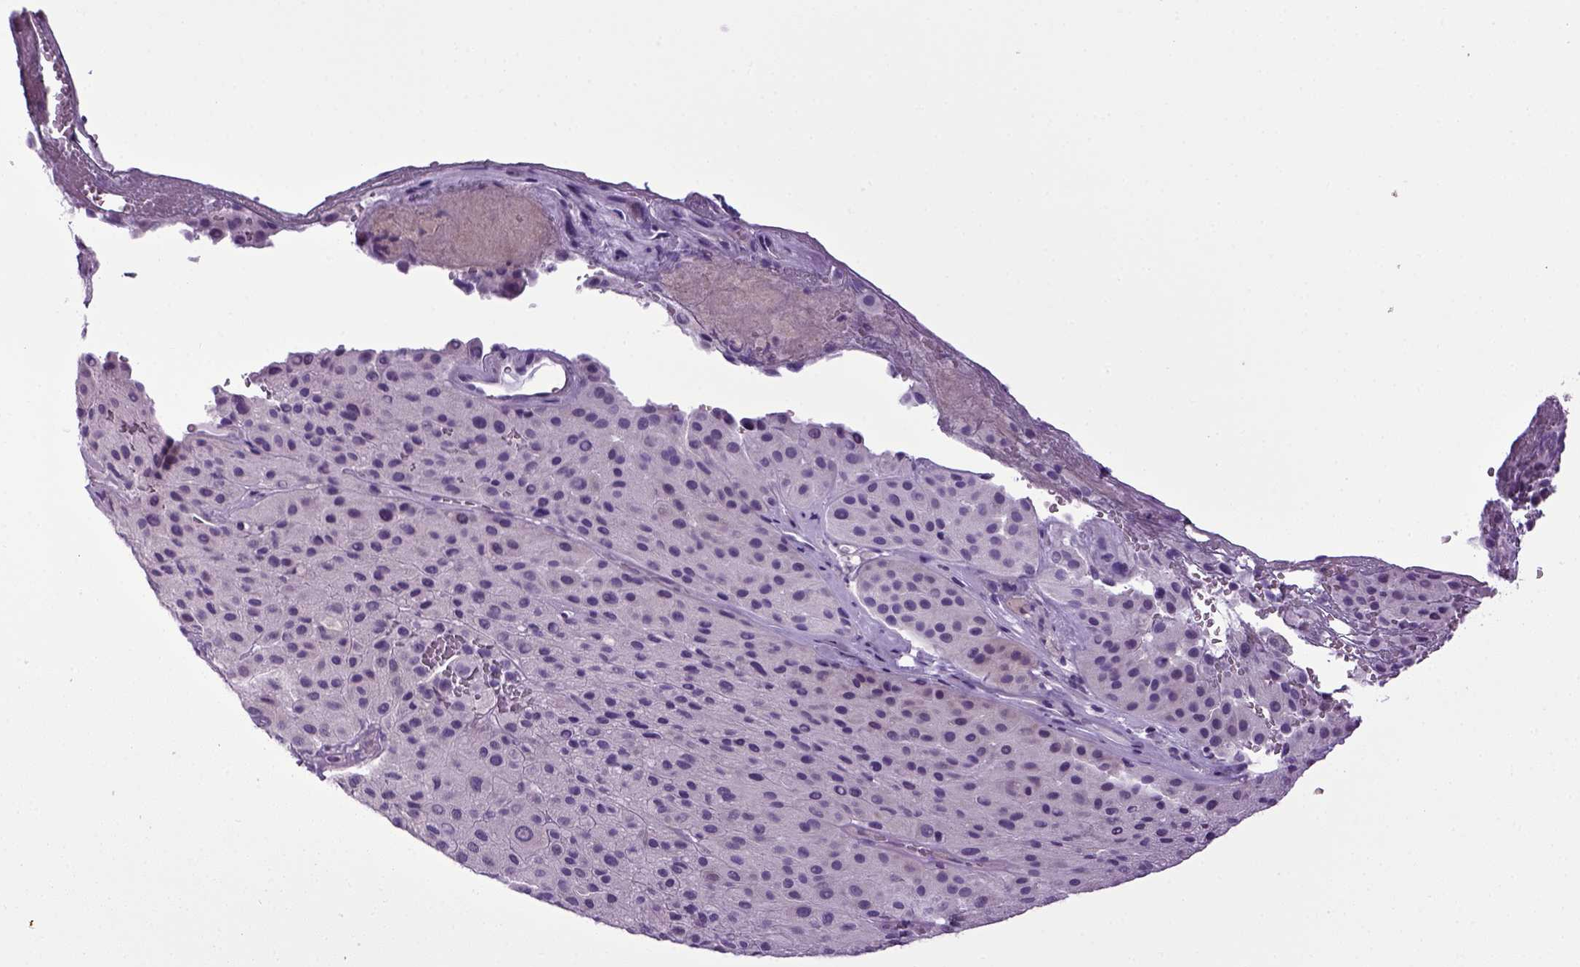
{"staining": {"intensity": "negative", "quantity": "none", "location": "none"}, "tissue": "melanoma", "cell_type": "Tumor cells", "image_type": "cancer", "snomed": [{"axis": "morphology", "description": "Malignant melanoma, Metastatic site"}, {"axis": "topography", "description": "Smooth muscle"}], "caption": "A high-resolution micrograph shows immunohistochemistry staining of melanoma, which shows no significant expression in tumor cells.", "gene": "HMCN2", "patient": {"sex": "male", "age": 41}}